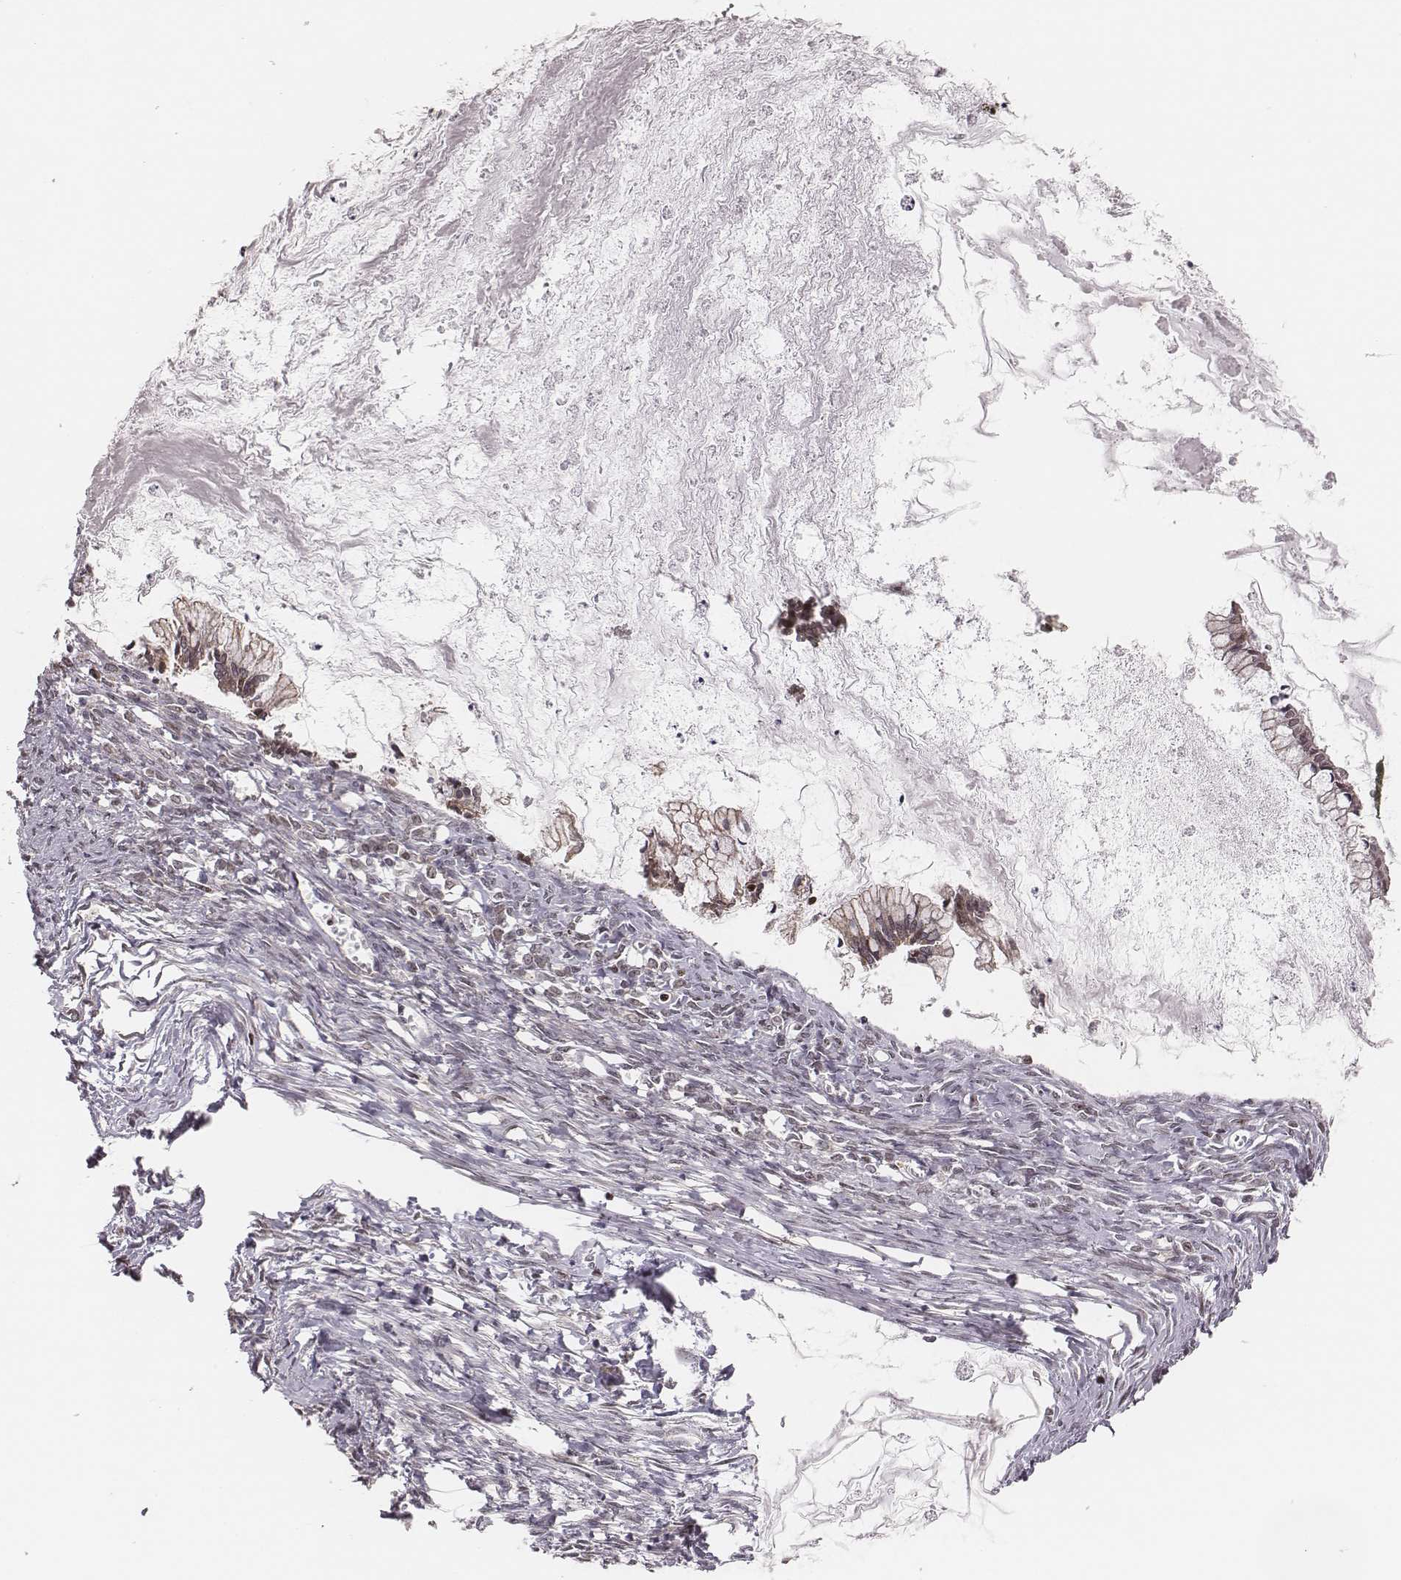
{"staining": {"intensity": "weak", "quantity": "<25%", "location": "cytoplasmic/membranous"}, "tissue": "ovarian cancer", "cell_type": "Tumor cells", "image_type": "cancer", "snomed": [{"axis": "morphology", "description": "Cystadenocarcinoma, mucinous, NOS"}, {"axis": "topography", "description": "Ovary"}], "caption": "Immunohistochemistry (IHC) image of neoplastic tissue: human ovarian mucinous cystadenocarcinoma stained with DAB demonstrates no significant protein positivity in tumor cells.", "gene": "WDR59", "patient": {"sex": "female", "age": 67}}